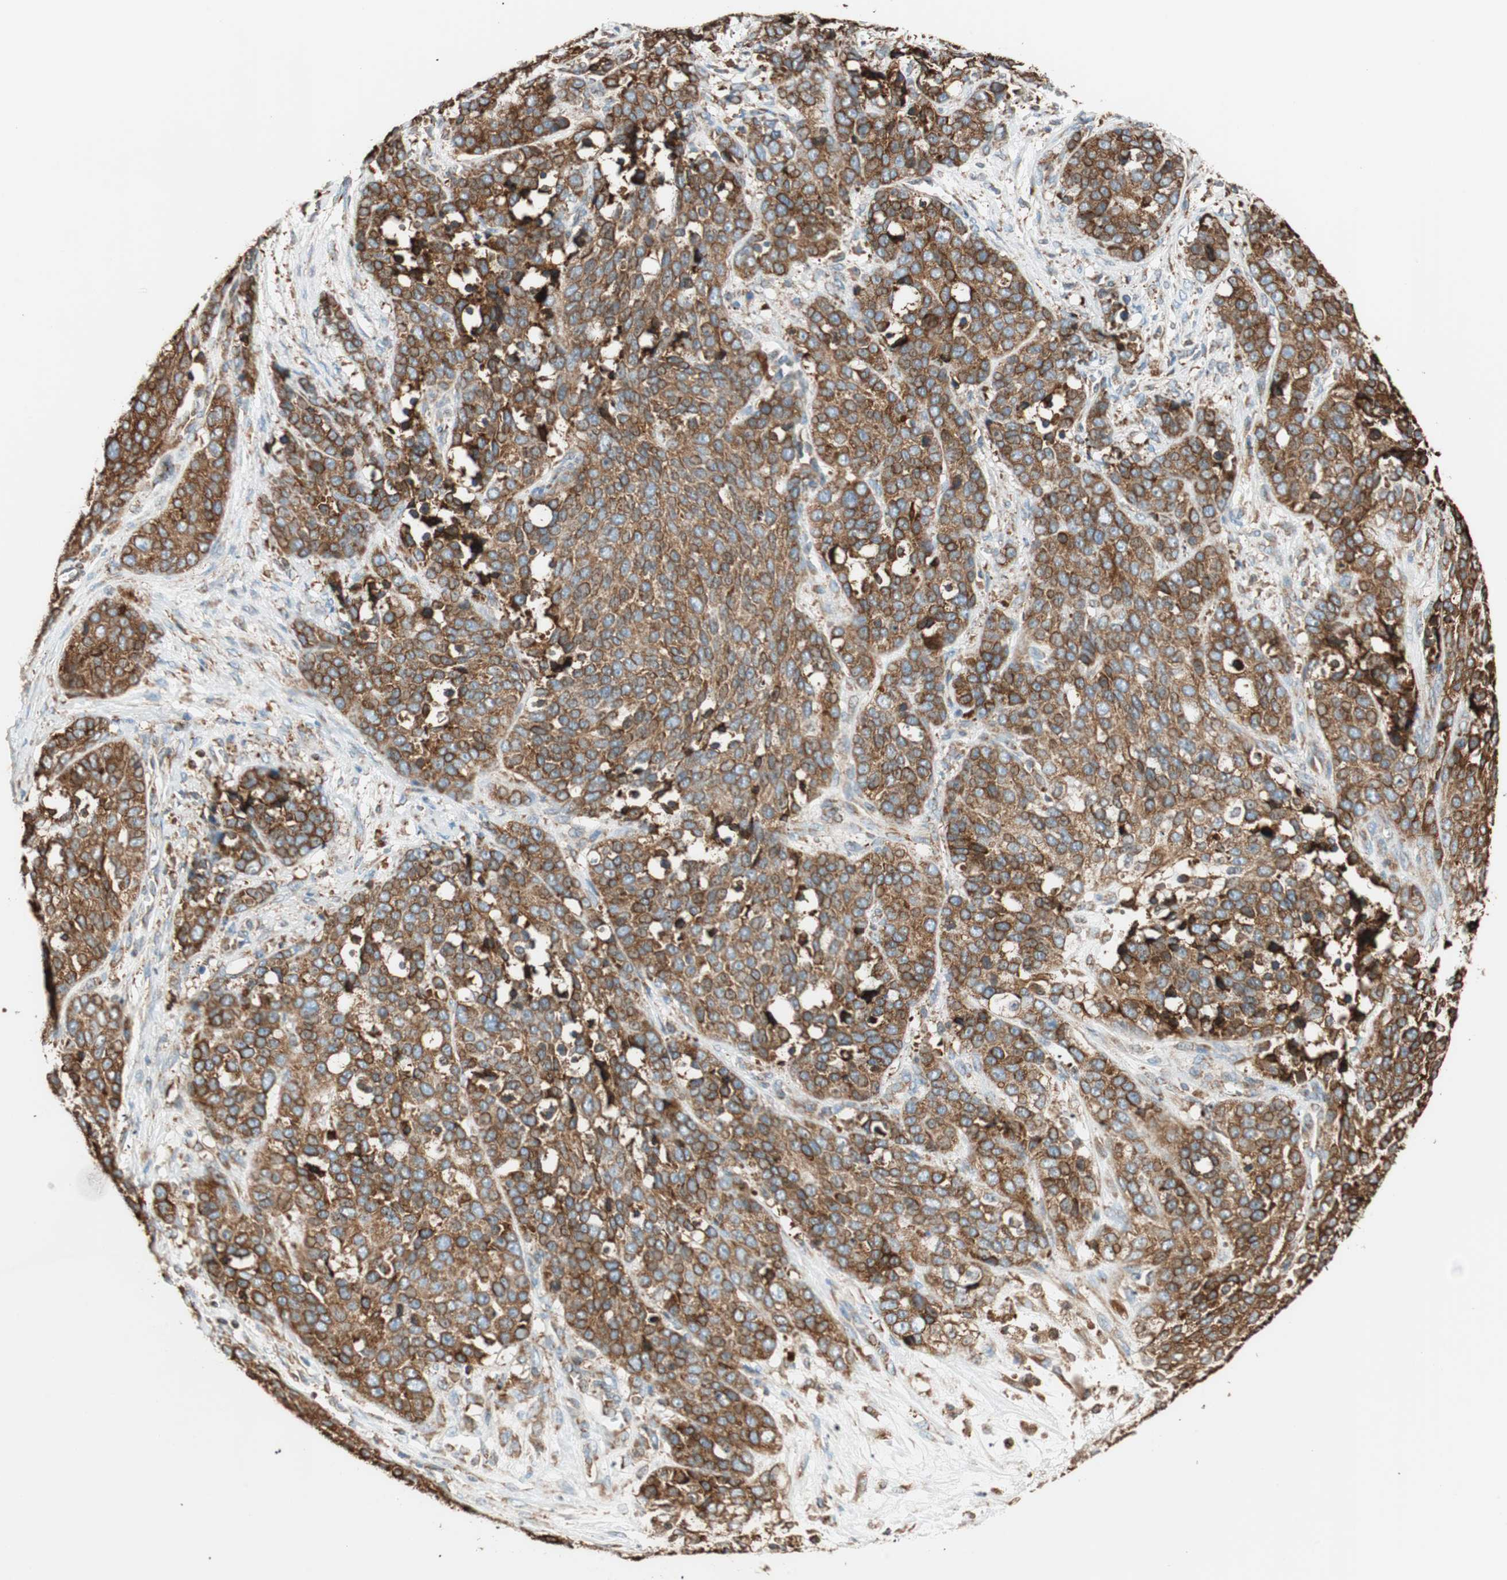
{"staining": {"intensity": "strong", "quantity": ">75%", "location": "cytoplasmic/membranous"}, "tissue": "ovarian cancer", "cell_type": "Tumor cells", "image_type": "cancer", "snomed": [{"axis": "morphology", "description": "Cystadenocarcinoma, serous, NOS"}, {"axis": "topography", "description": "Ovary"}], "caption": "Ovarian cancer (serous cystadenocarcinoma) stained with a brown dye exhibits strong cytoplasmic/membranous positive staining in approximately >75% of tumor cells.", "gene": "PRKCSH", "patient": {"sex": "female", "age": 44}}